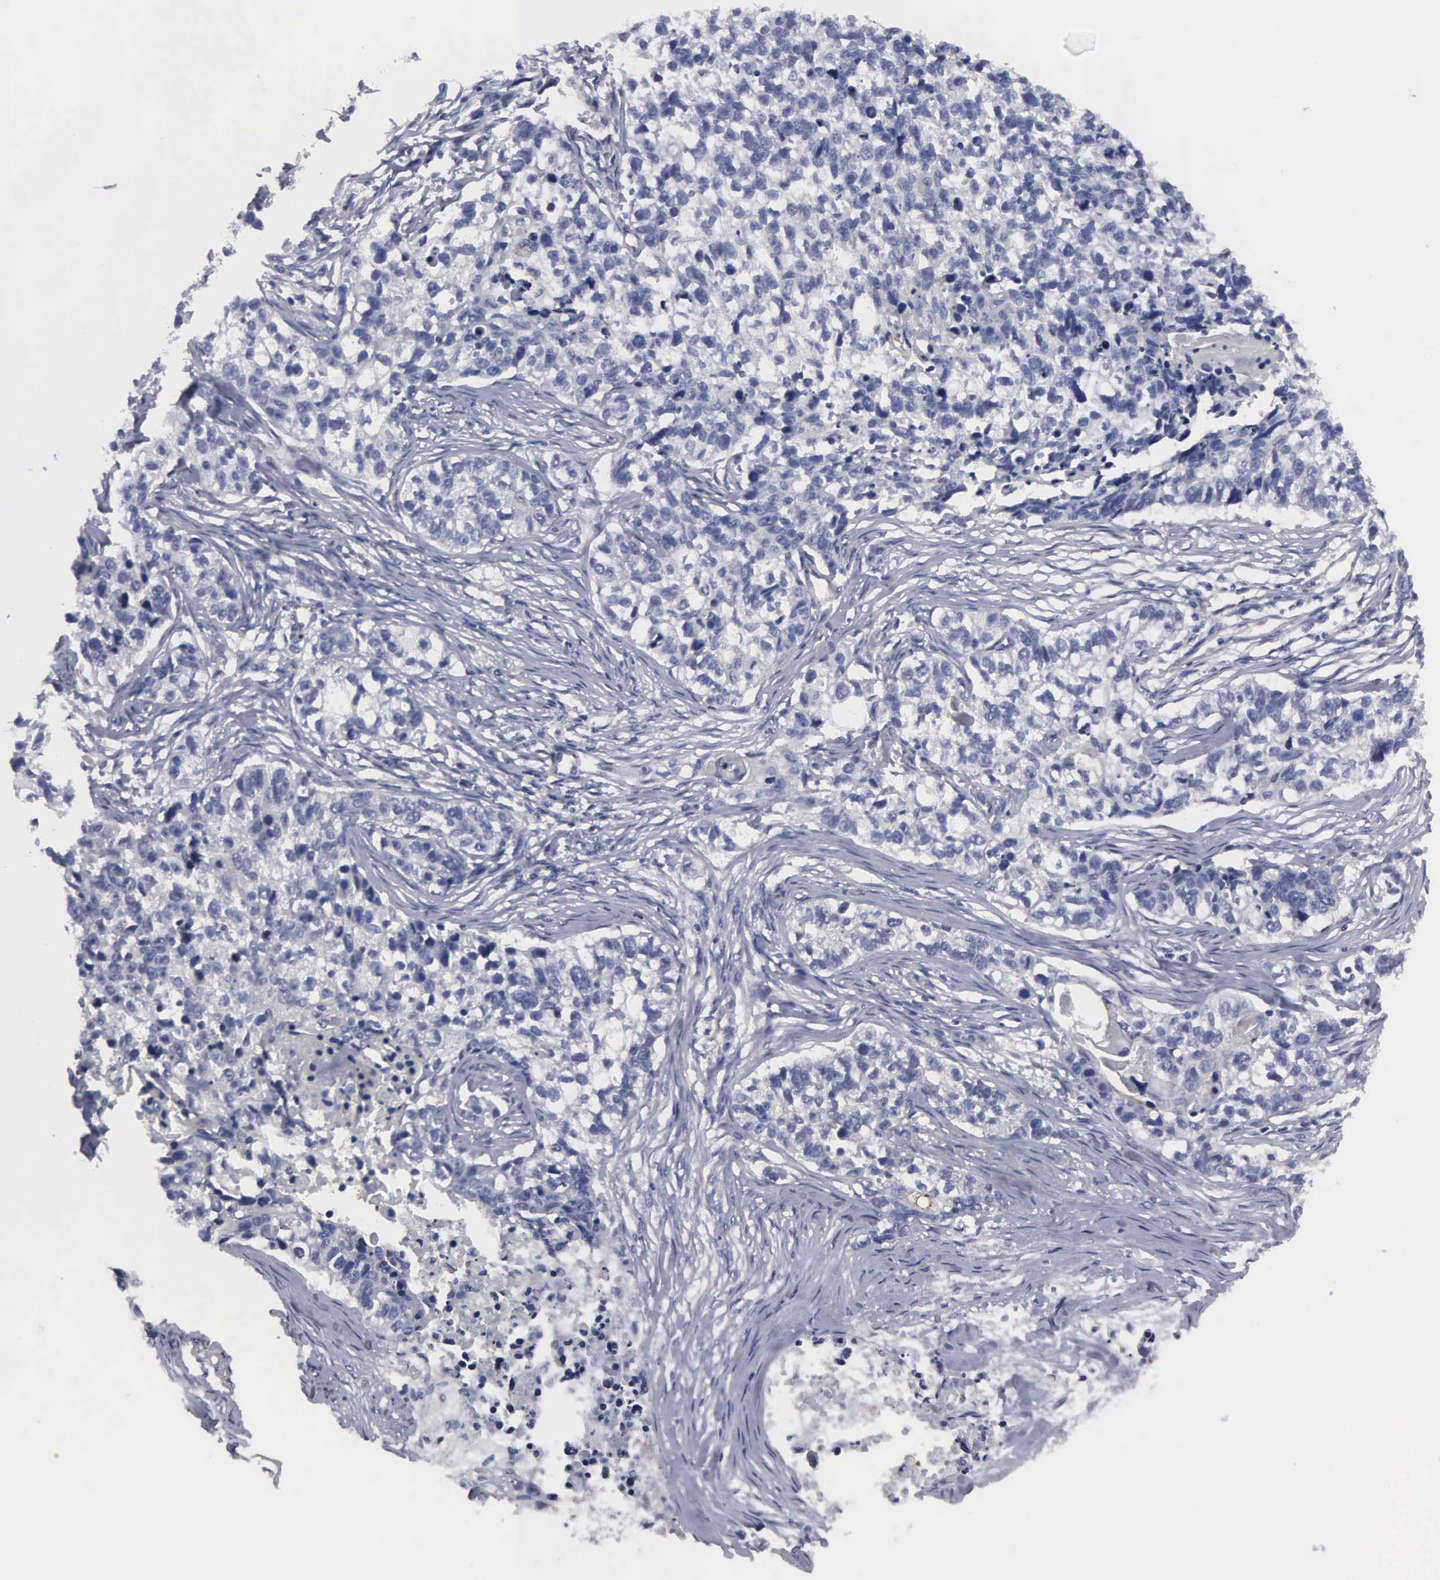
{"staining": {"intensity": "negative", "quantity": "none", "location": "none"}, "tissue": "lung cancer", "cell_type": "Tumor cells", "image_type": "cancer", "snomed": [{"axis": "morphology", "description": "Squamous cell carcinoma, NOS"}, {"axis": "topography", "description": "Lymph node"}, {"axis": "topography", "description": "Lung"}], "caption": "DAB immunohistochemical staining of human lung cancer (squamous cell carcinoma) shows no significant positivity in tumor cells.", "gene": "RDX", "patient": {"sex": "male", "age": 74}}